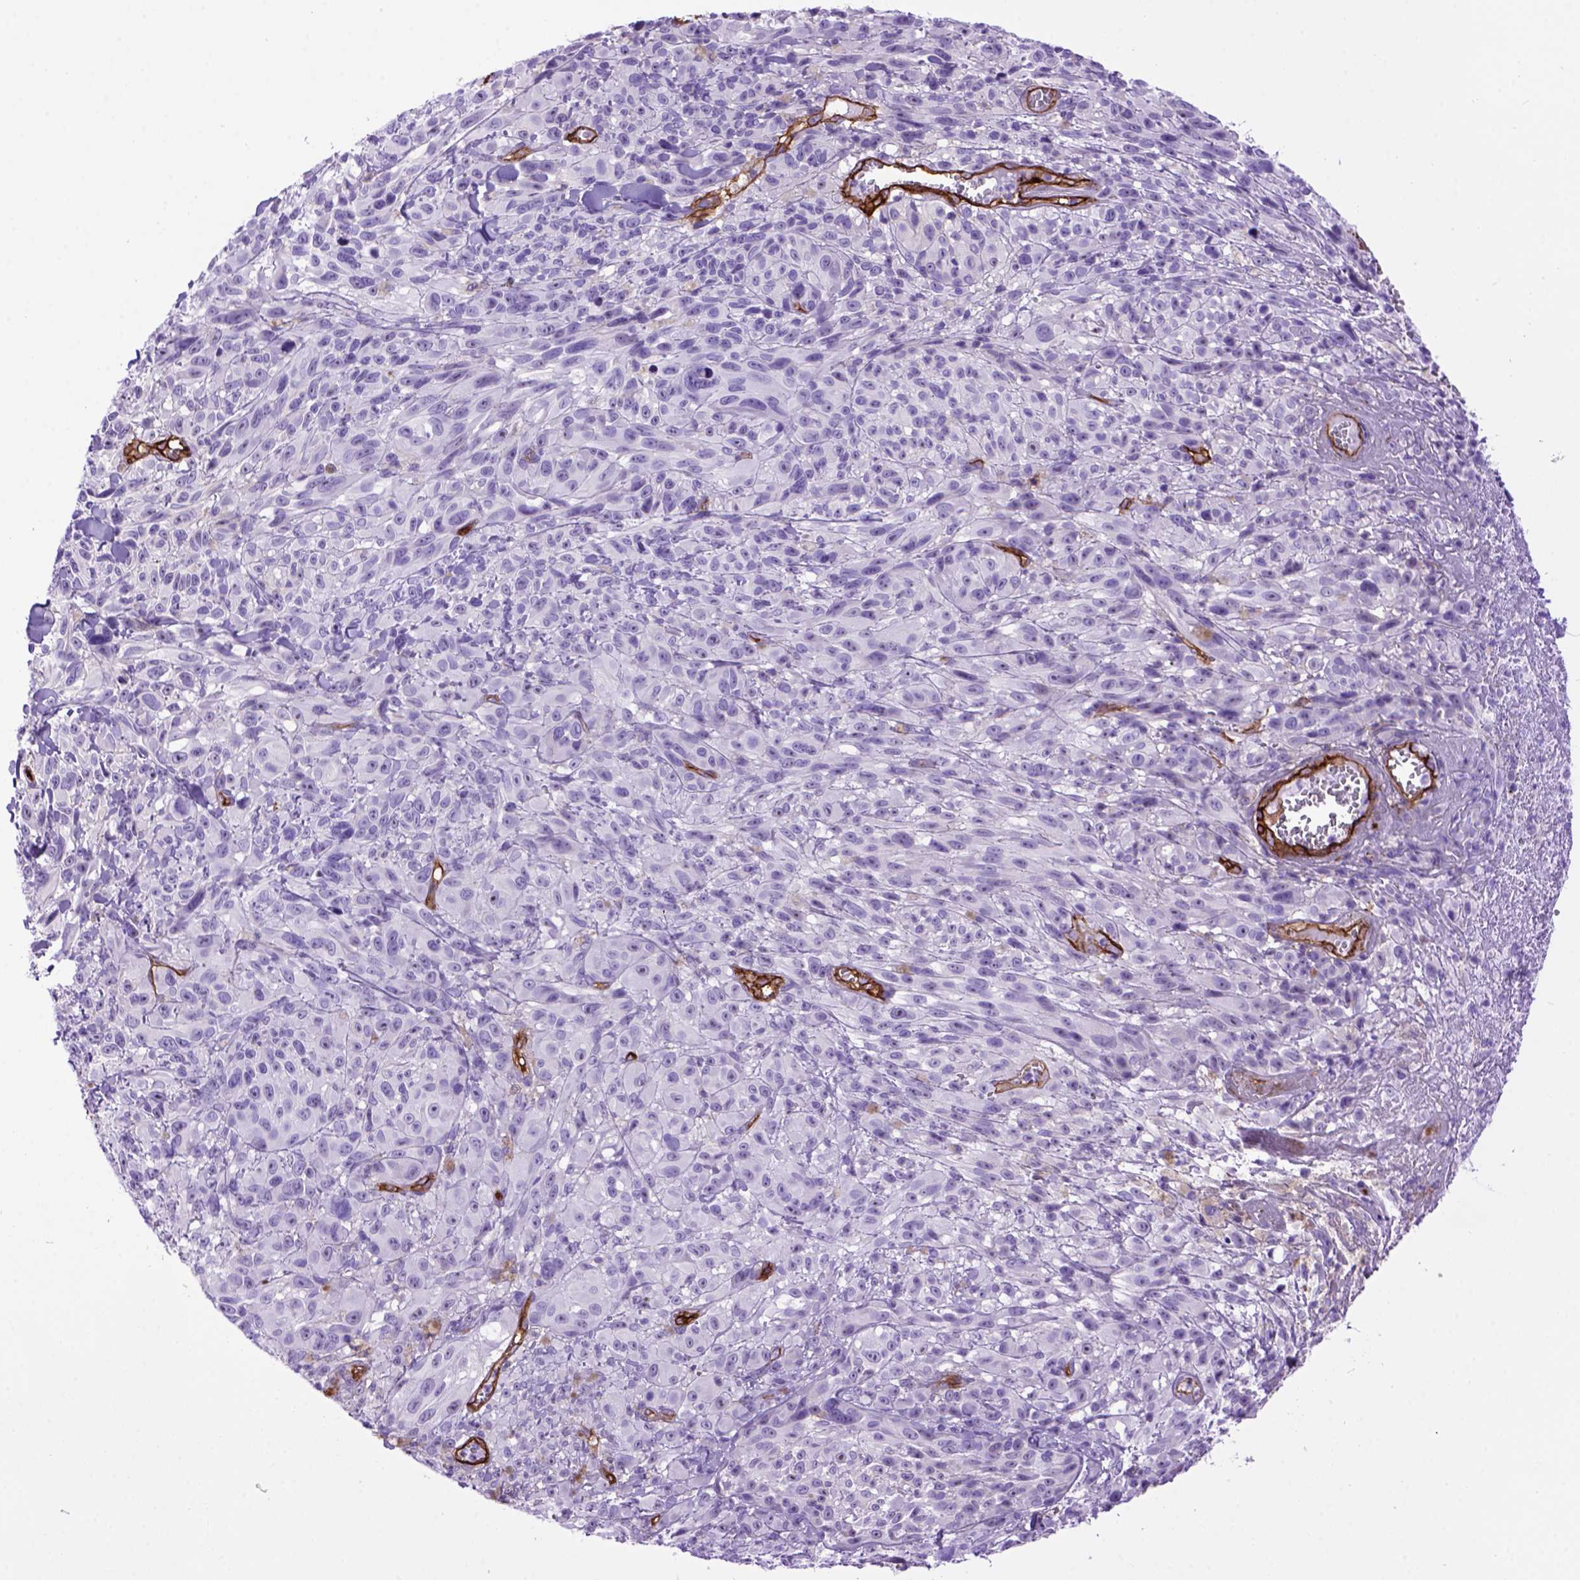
{"staining": {"intensity": "negative", "quantity": "none", "location": "none"}, "tissue": "melanoma", "cell_type": "Tumor cells", "image_type": "cancer", "snomed": [{"axis": "morphology", "description": "Malignant melanoma, NOS"}, {"axis": "topography", "description": "Skin"}], "caption": "This is an immunohistochemistry micrograph of melanoma. There is no positivity in tumor cells.", "gene": "ENG", "patient": {"sex": "male", "age": 83}}